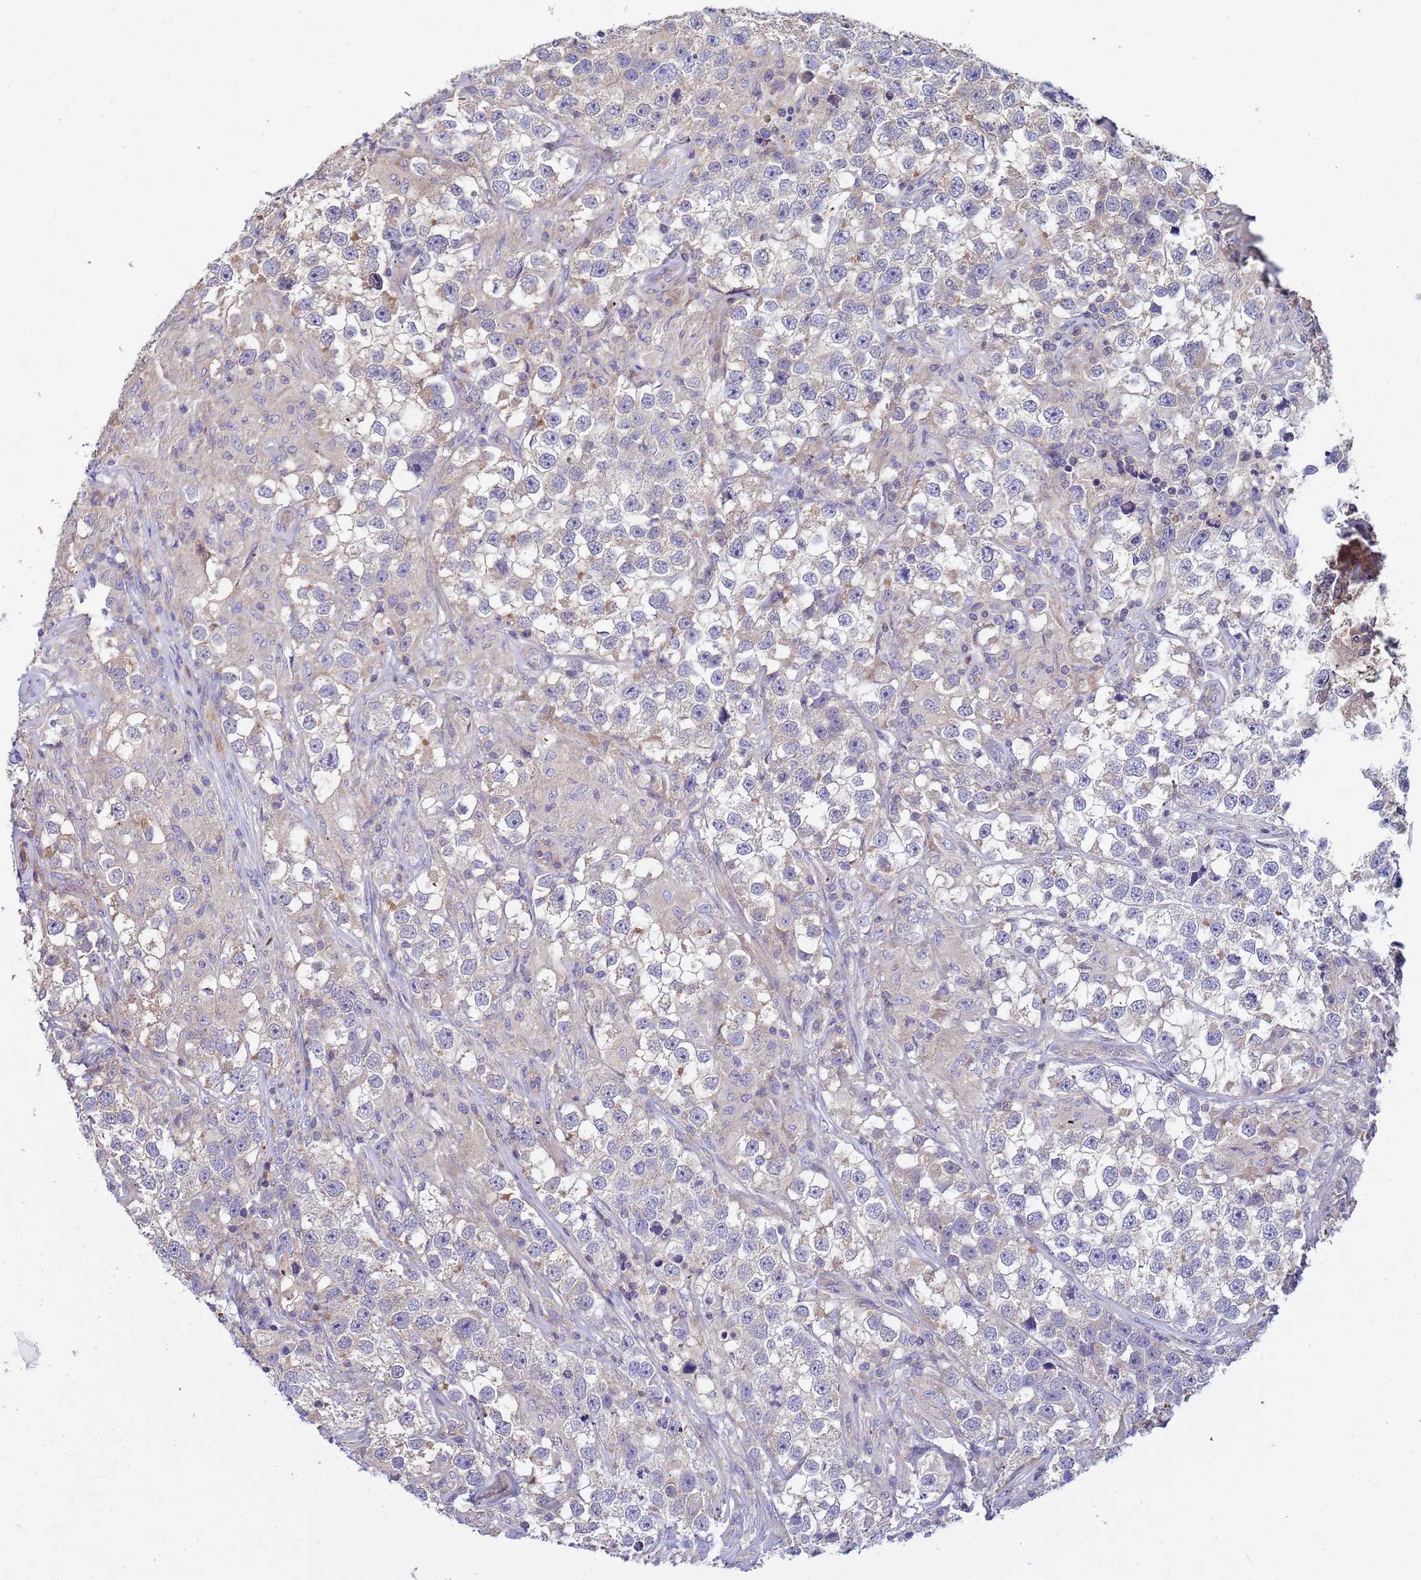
{"staining": {"intensity": "negative", "quantity": "none", "location": "none"}, "tissue": "testis cancer", "cell_type": "Tumor cells", "image_type": "cancer", "snomed": [{"axis": "morphology", "description": "Seminoma, NOS"}, {"axis": "topography", "description": "Testis"}], "caption": "Immunohistochemistry image of neoplastic tissue: human testis cancer (seminoma) stained with DAB (3,3'-diaminobenzidine) exhibits no significant protein positivity in tumor cells.", "gene": "CDC34", "patient": {"sex": "male", "age": 46}}